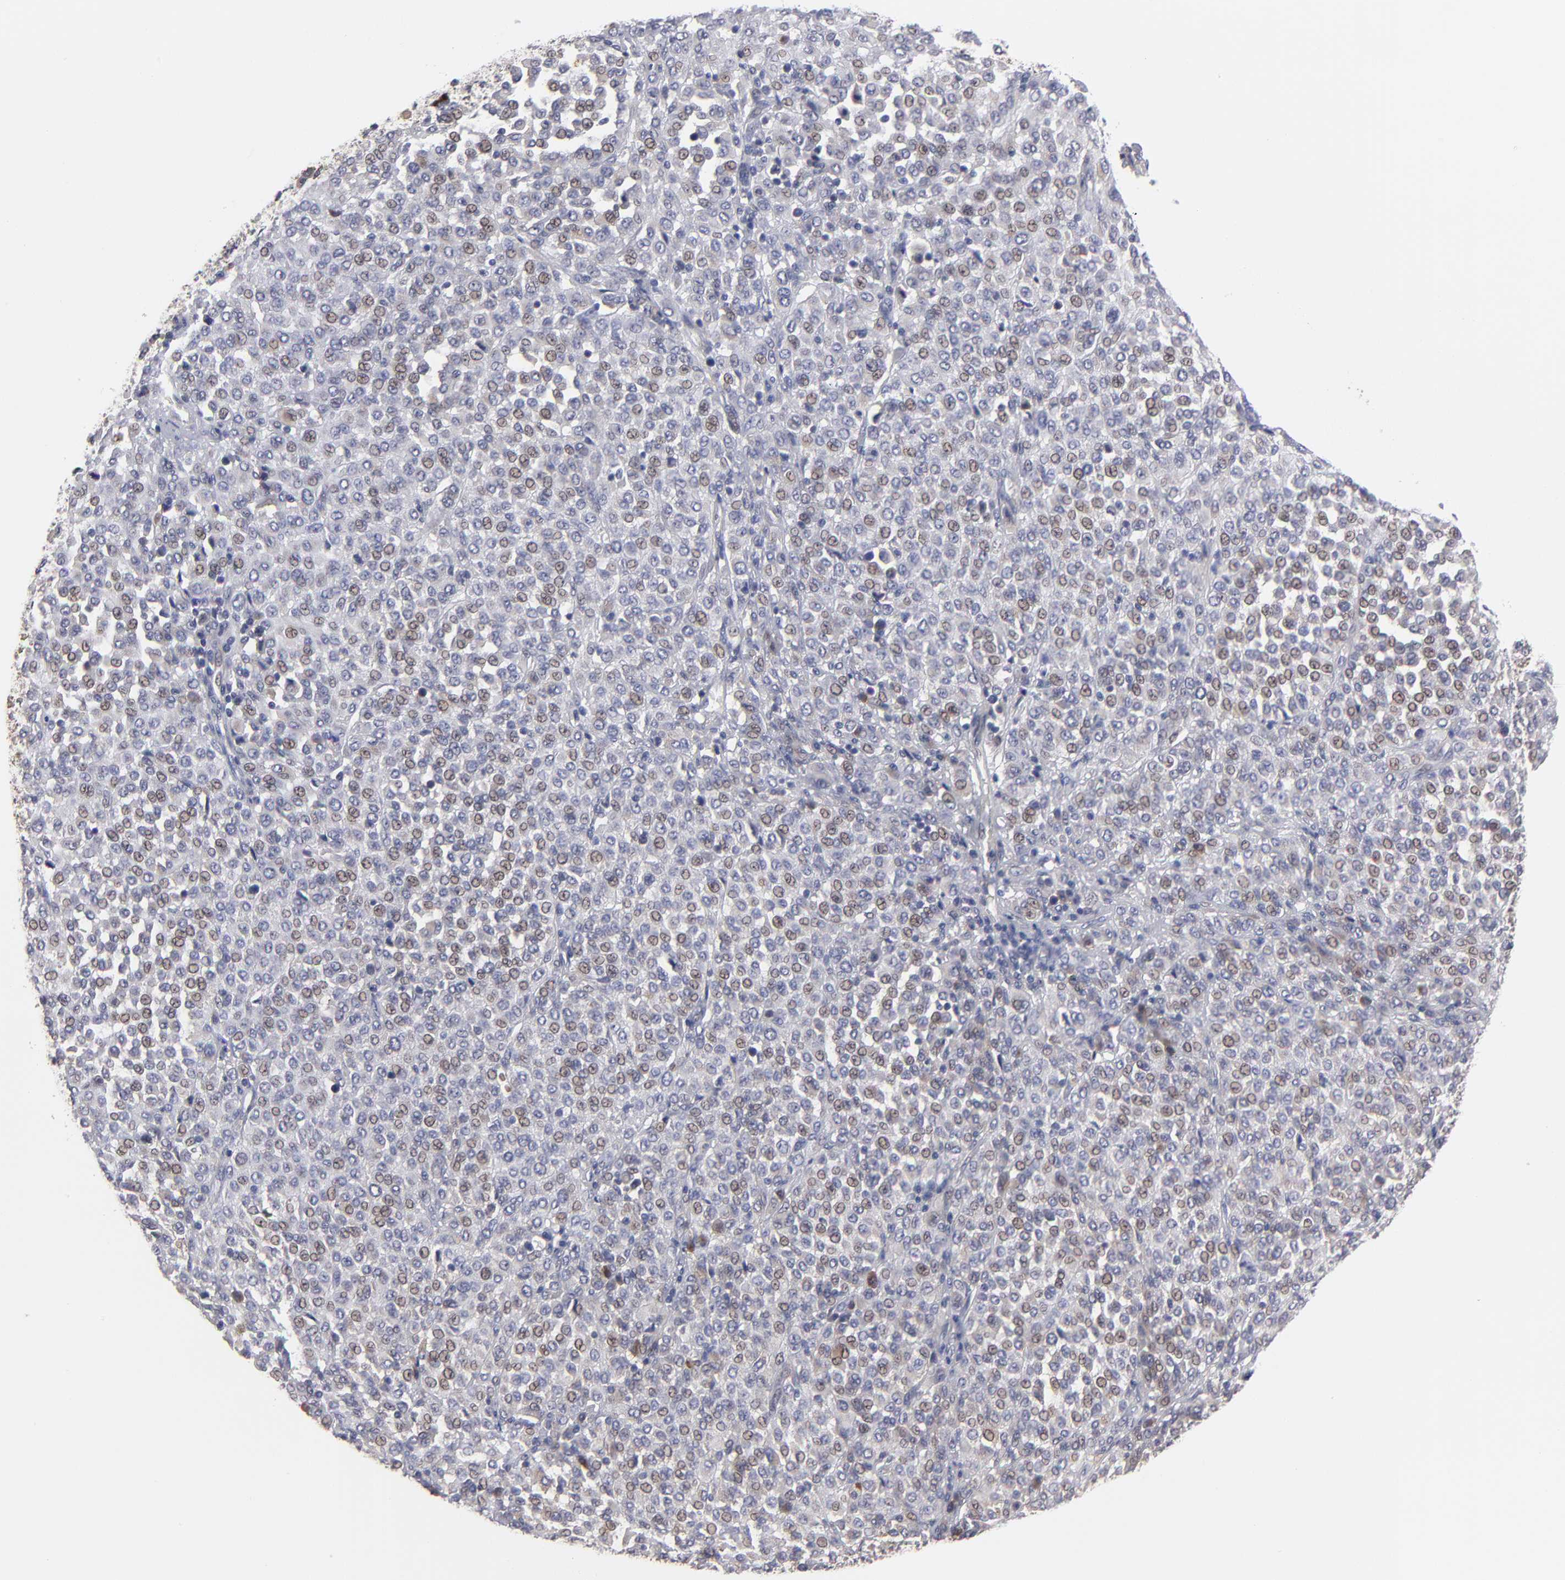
{"staining": {"intensity": "moderate", "quantity": "25%-75%", "location": "cytoplasmic/membranous,nuclear"}, "tissue": "melanoma", "cell_type": "Tumor cells", "image_type": "cancer", "snomed": [{"axis": "morphology", "description": "Malignant melanoma, Metastatic site"}, {"axis": "topography", "description": "Pancreas"}], "caption": "A brown stain shows moderate cytoplasmic/membranous and nuclear positivity of a protein in human melanoma tumor cells. The protein is stained brown, and the nuclei are stained in blue (DAB (3,3'-diaminobenzidine) IHC with brightfield microscopy, high magnification).", "gene": "CEP97", "patient": {"sex": "female", "age": 30}}